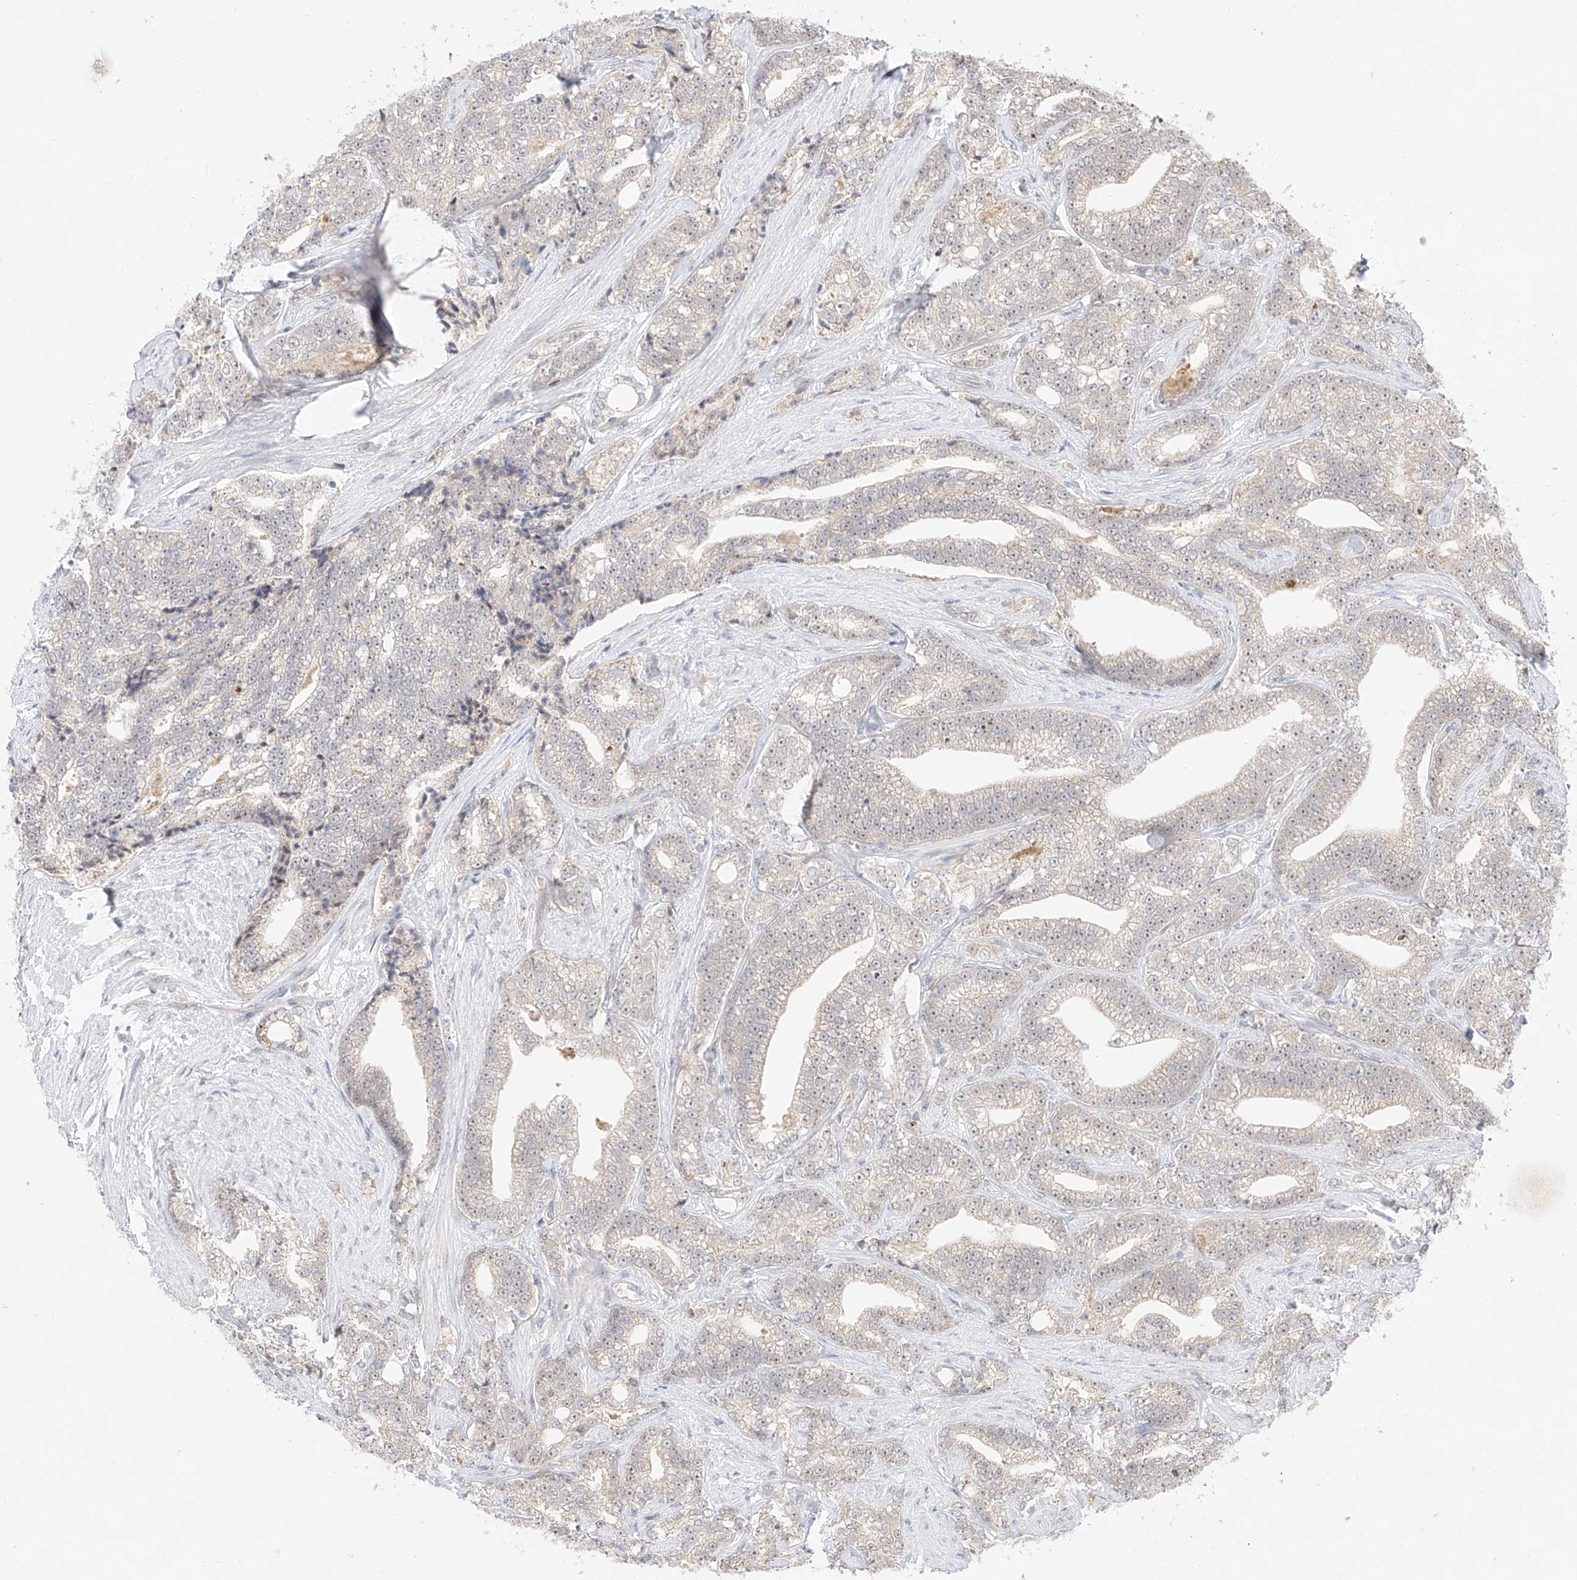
{"staining": {"intensity": "negative", "quantity": "none", "location": "none"}, "tissue": "prostate cancer", "cell_type": "Tumor cells", "image_type": "cancer", "snomed": [{"axis": "morphology", "description": "Adenocarcinoma, High grade"}, {"axis": "topography", "description": "Prostate and seminal vesicle, NOS"}], "caption": "A photomicrograph of prostate cancer (high-grade adenocarcinoma) stained for a protein demonstrates no brown staining in tumor cells. (DAB (3,3'-diaminobenzidine) IHC, high magnification).", "gene": "IL22RA2", "patient": {"sex": "male", "age": 67}}